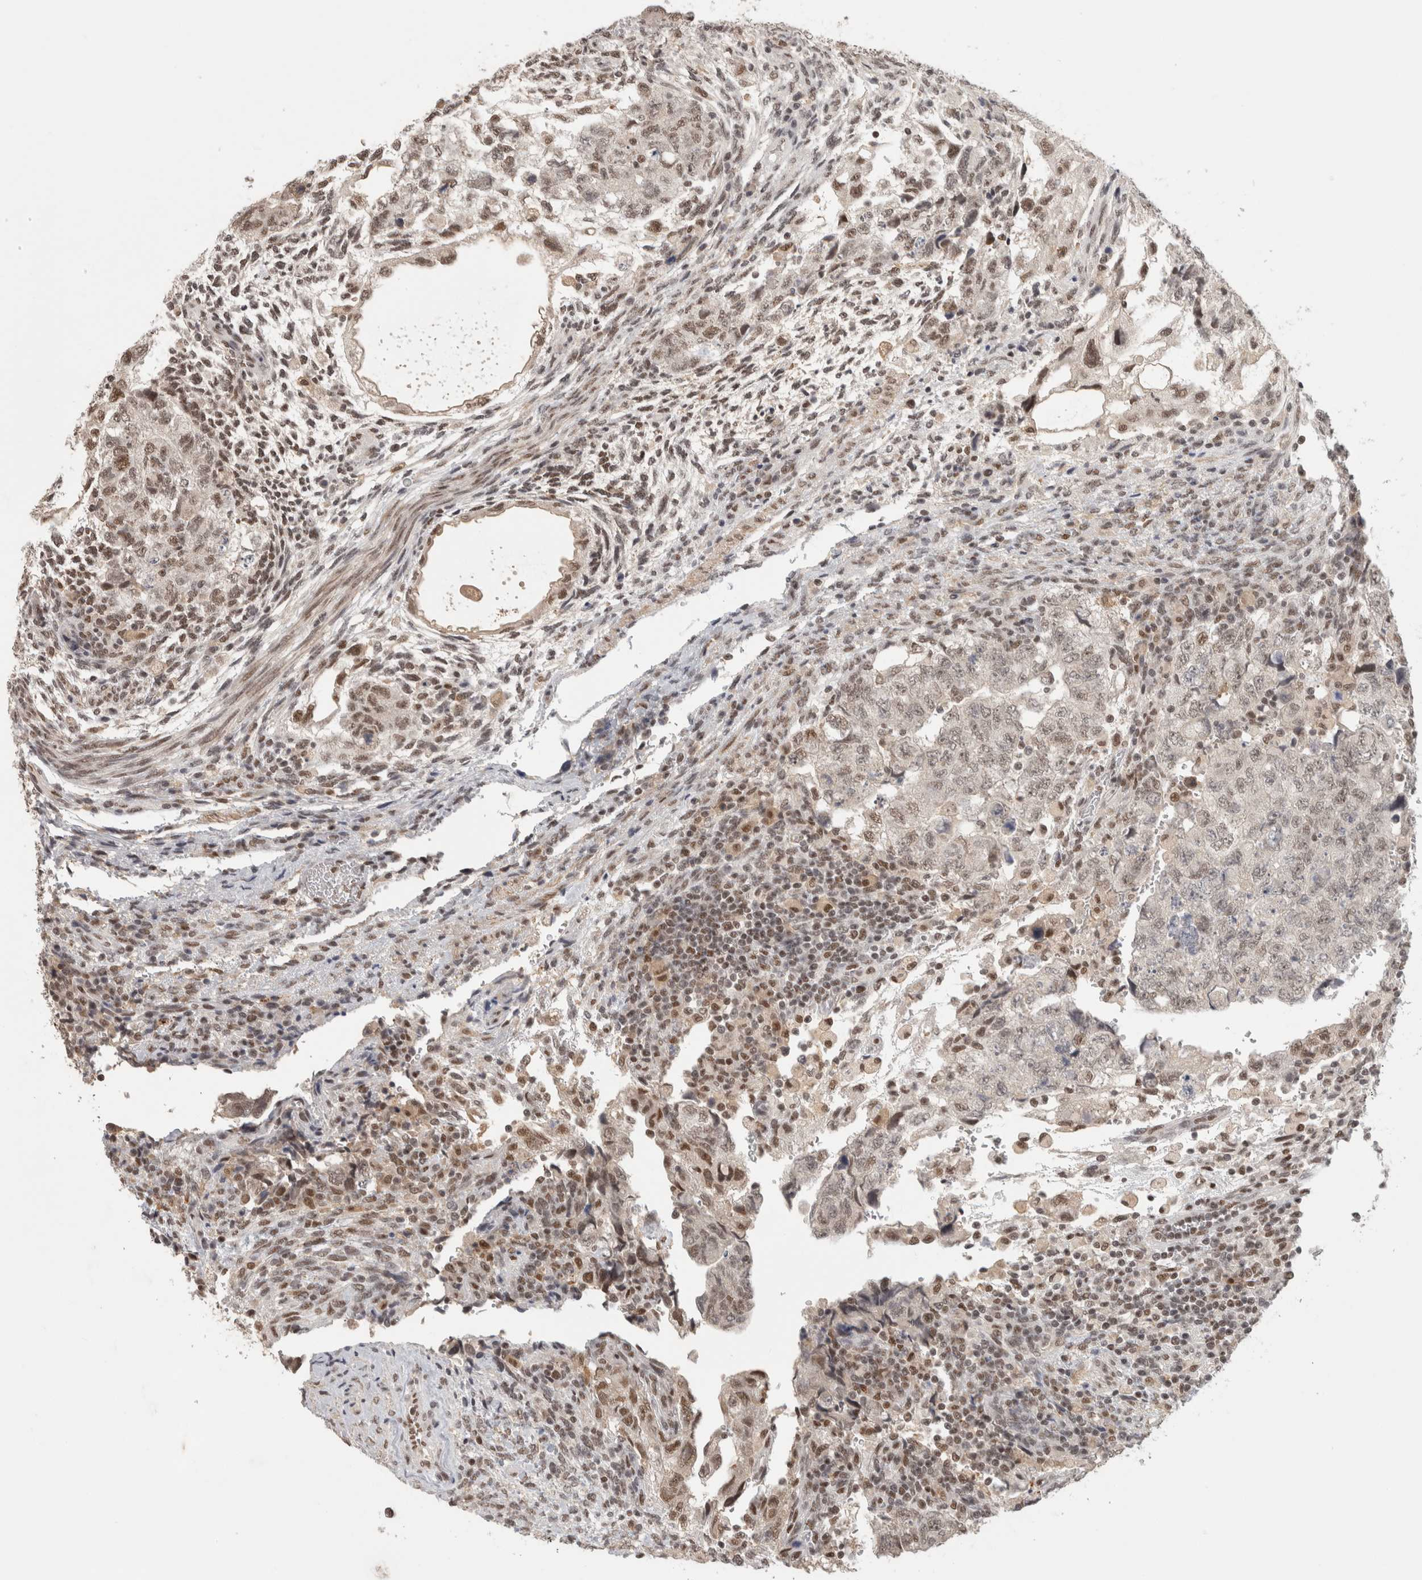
{"staining": {"intensity": "weak", "quantity": ">75%", "location": "nuclear"}, "tissue": "testis cancer", "cell_type": "Tumor cells", "image_type": "cancer", "snomed": [{"axis": "morphology", "description": "Normal tissue, NOS"}, {"axis": "morphology", "description": "Carcinoma, Embryonal, NOS"}, {"axis": "topography", "description": "Testis"}], "caption": "Immunohistochemistry (IHC) image of neoplastic tissue: testis embryonal carcinoma stained using immunohistochemistry (IHC) shows low levels of weak protein expression localized specifically in the nuclear of tumor cells, appearing as a nuclear brown color.", "gene": "ZNF830", "patient": {"sex": "male", "age": 36}}